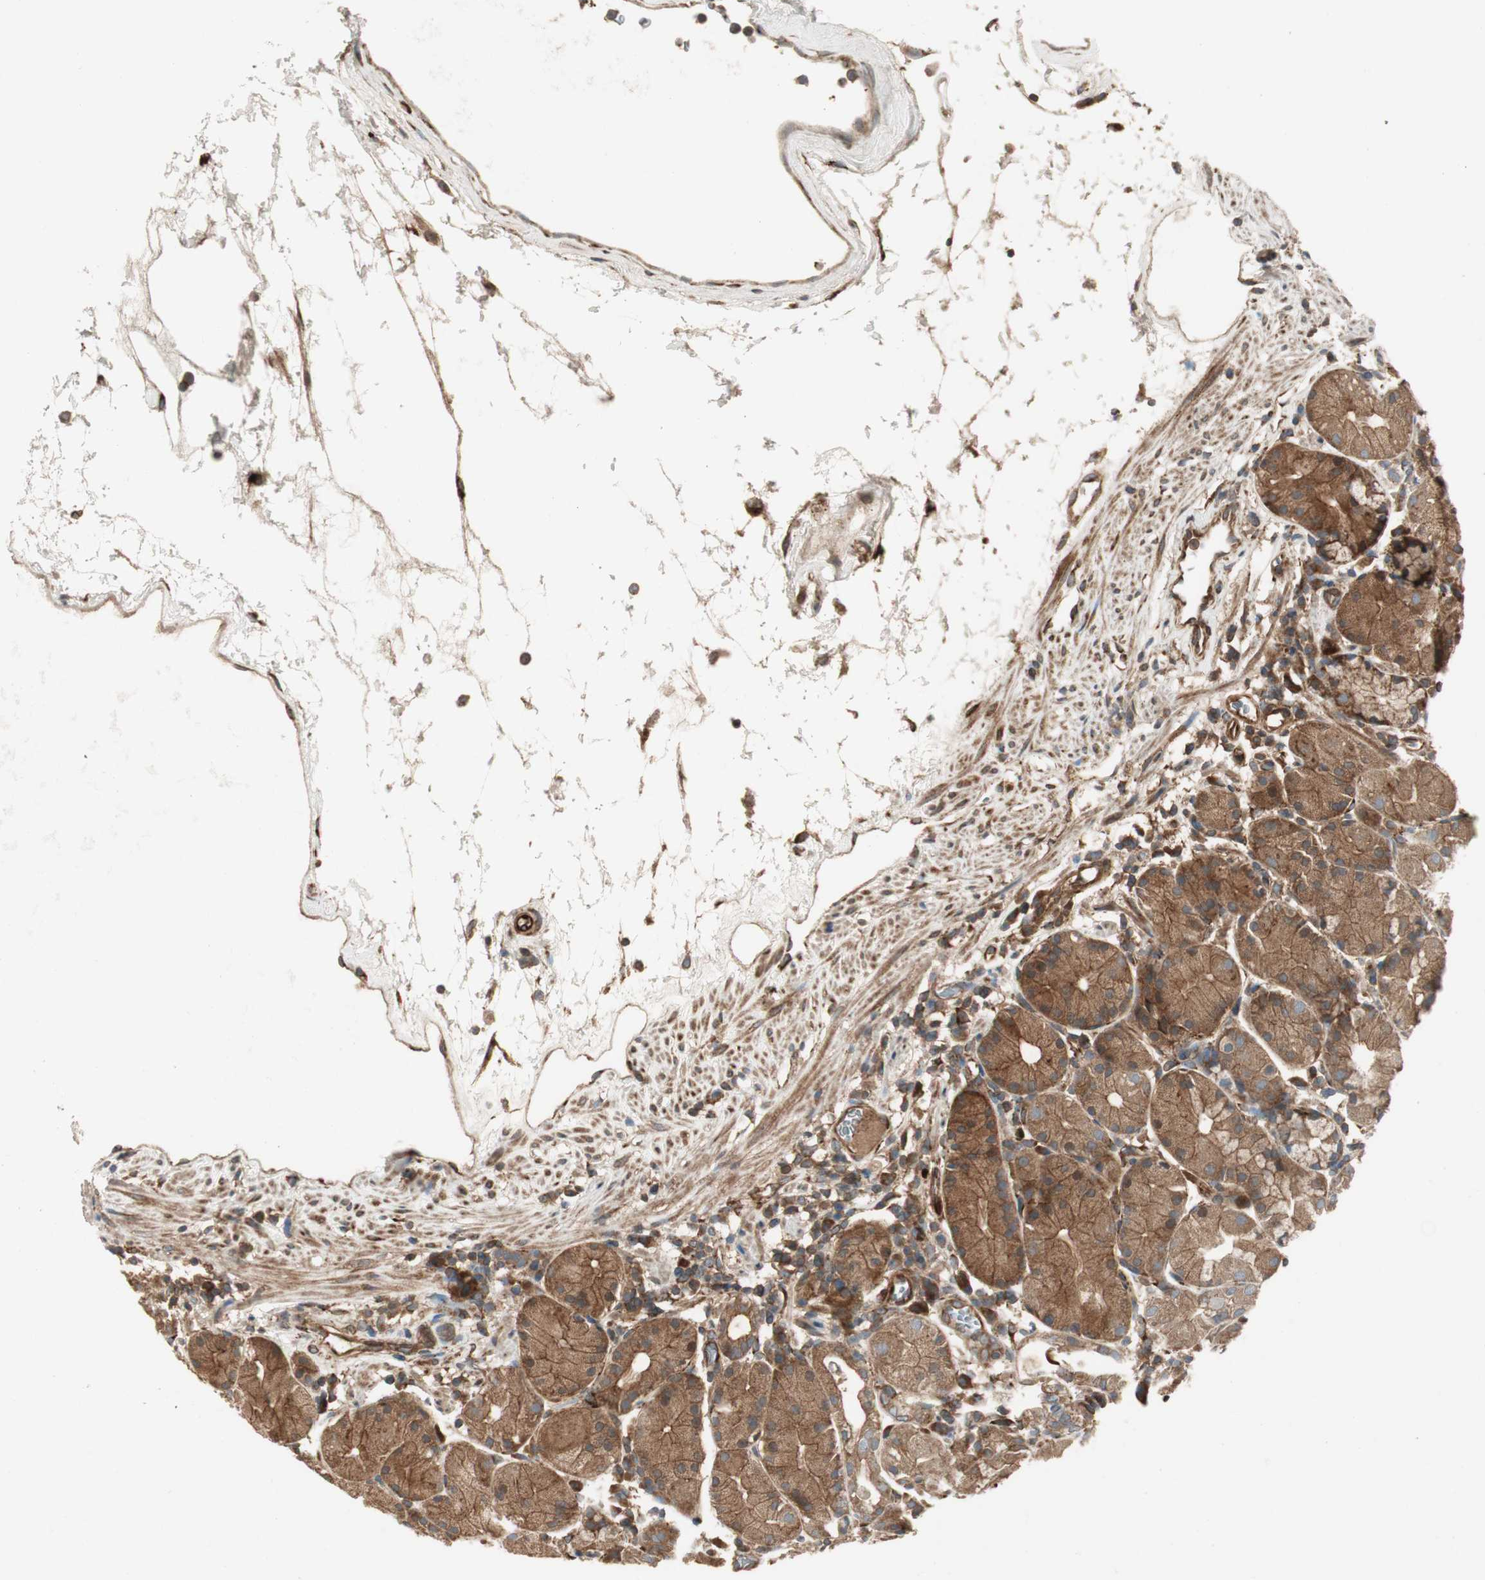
{"staining": {"intensity": "moderate", "quantity": ">75%", "location": "cytoplasmic/membranous"}, "tissue": "stomach", "cell_type": "Glandular cells", "image_type": "normal", "snomed": [{"axis": "morphology", "description": "Normal tissue, NOS"}, {"axis": "topography", "description": "Stomach"}, {"axis": "topography", "description": "Stomach, lower"}], "caption": "Approximately >75% of glandular cells in normal human stomach show moderate cytoplasmic/membranous protein staining as visualized by brown immunohistochemical staining.", "gene": "PRKG1", "patient": {"sex": "female", "age": 75}}